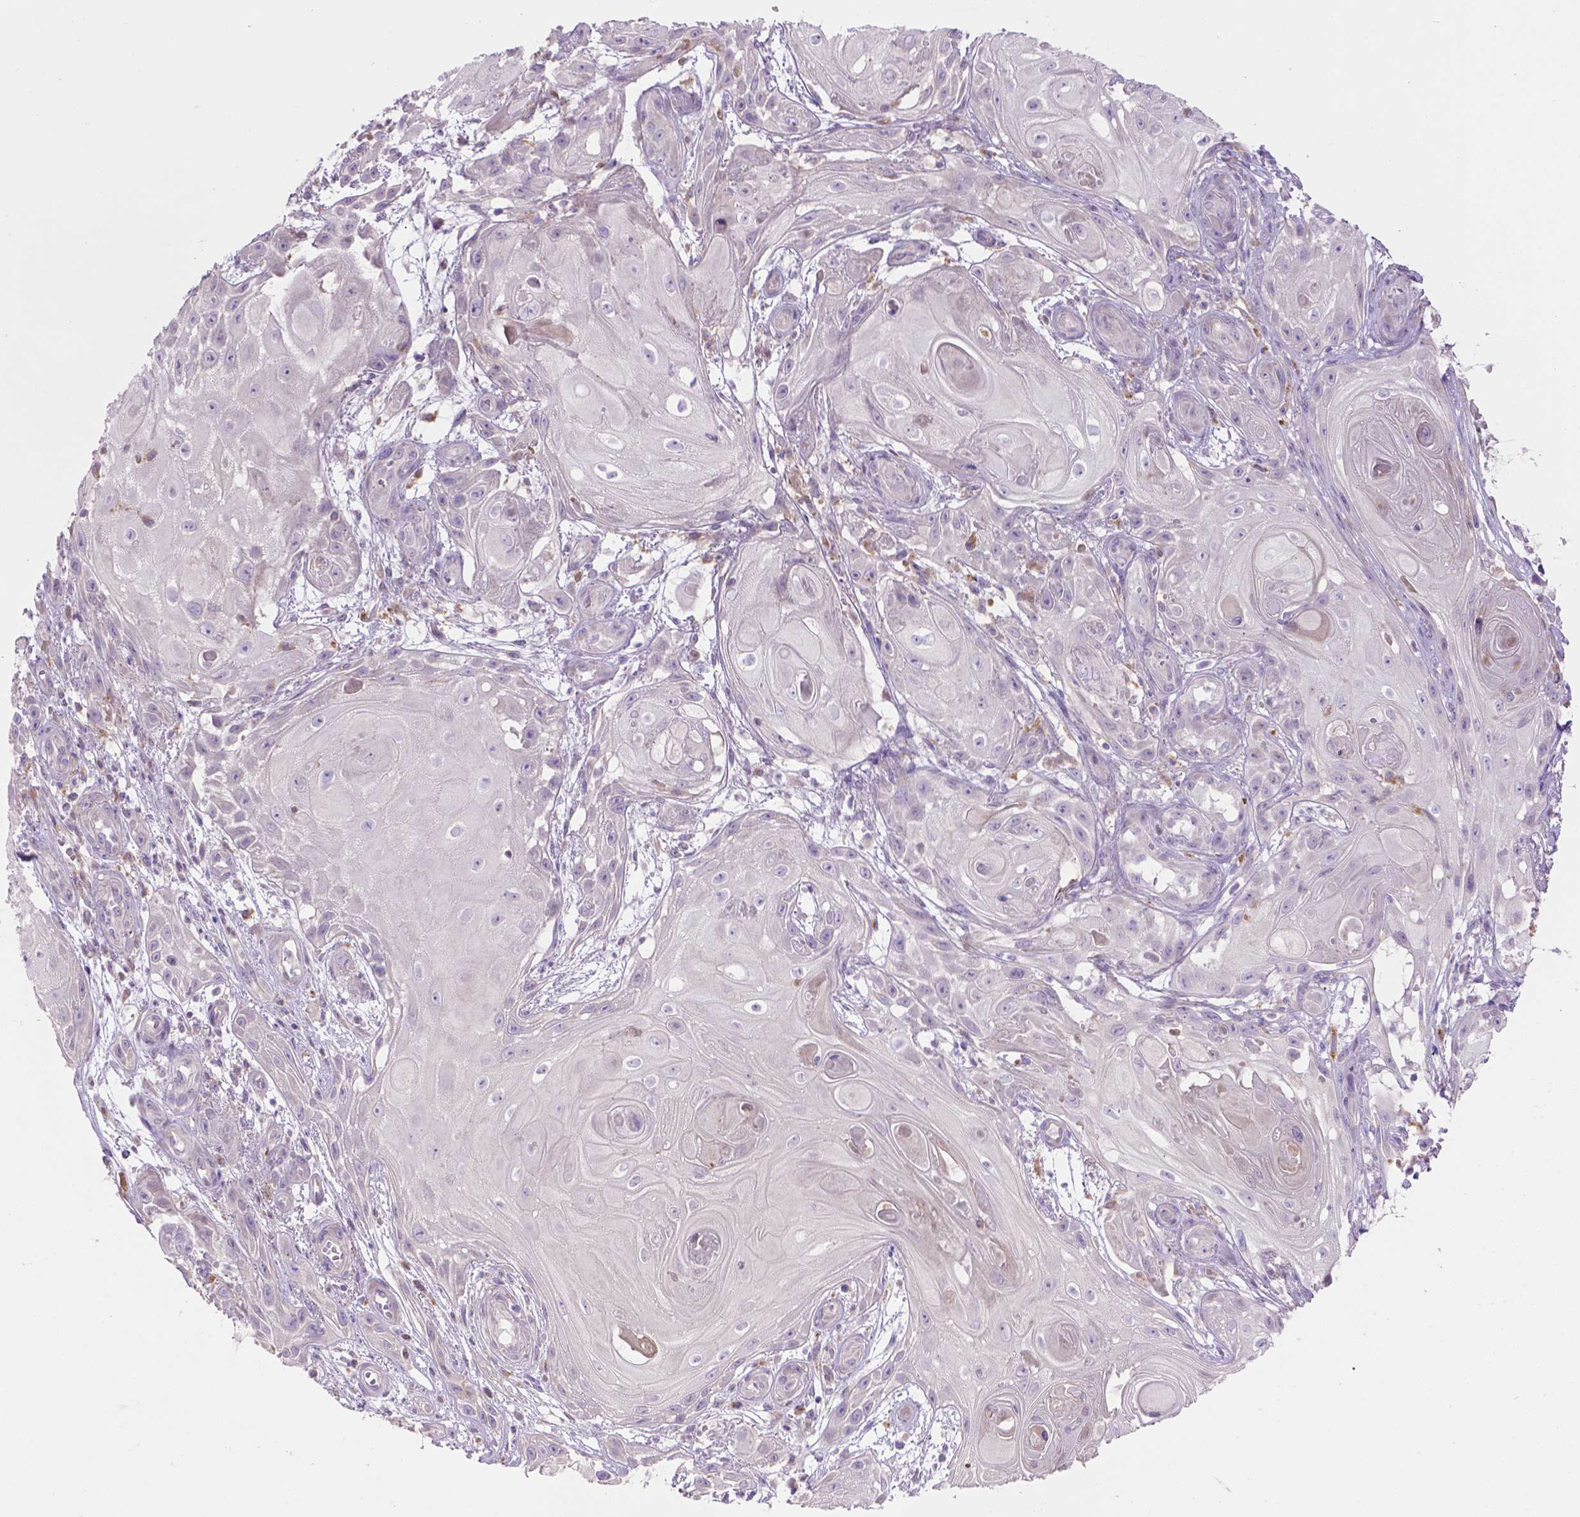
{"staining": {"intensity": "negative", "quantity": "none", "location": "none"}, "tissue": "skin cancer", "cell_type": "Tumor cells", "image_type": "cancer", "snomed": [{"axis": "morphology", "description": "Squamous cell carcinoma, NOS"}, {"axis": "topography", "description": "Skin"}], "caption": "An immunohistochemistry image of skin cancer is shown. There is no staining in tumor cells of skin cancer. Brightfield microscopy of IHC stained with DAB (3,3'-diaminobenzidine) (brown) and hematoxylin (blue), captured at high magnification.", "gene": "CDH7", "patient": {"sex": "male", "age": 62}}